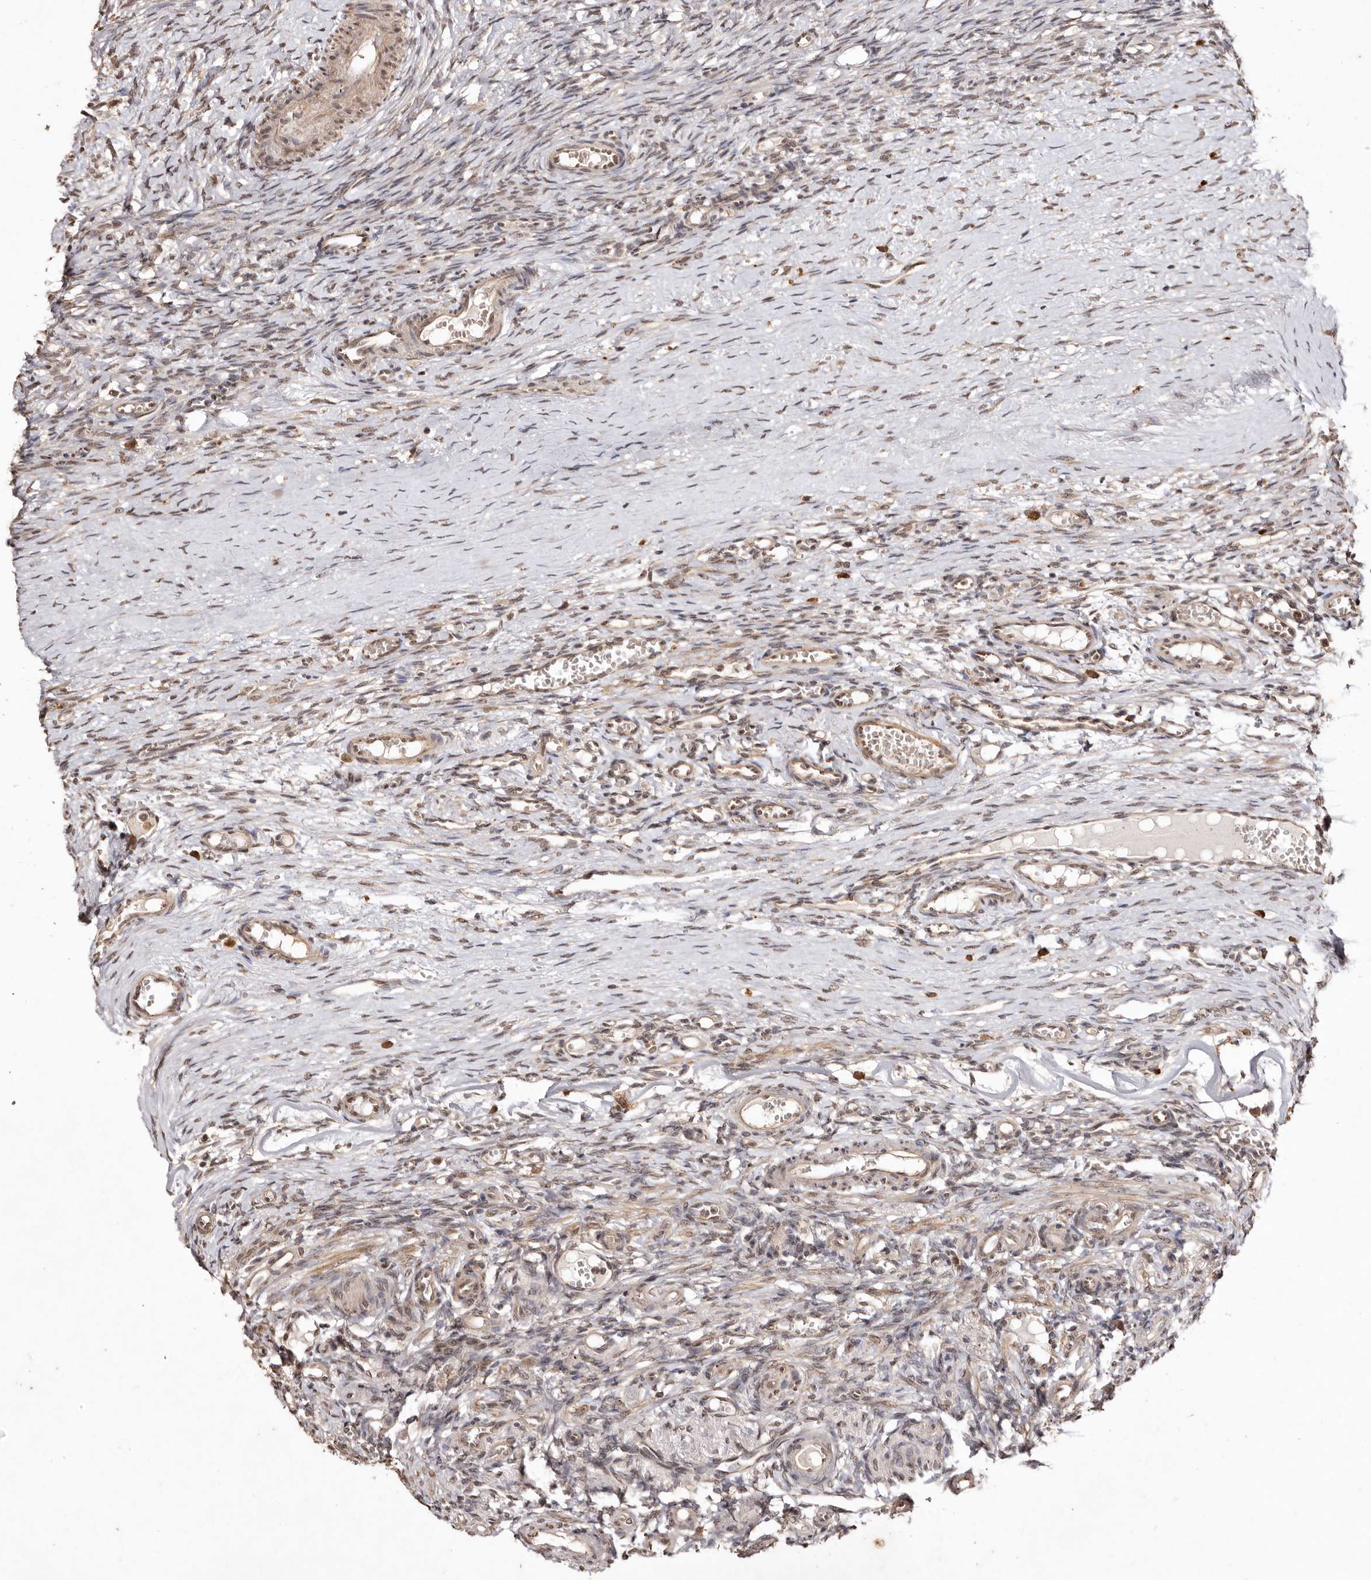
{"staining": {"intensity": "weak", "quantity": "<25%", "location": "nuclear"}, "tissue": "ovary", "cell_type": "Ovarian stroma cells", "image_type": "normal", "snomed": [{"axis": "morphology", "description": "Adenocarcinoma, NOS"}, {"axis": "topography", "description": "Endometrium"}], "caption": "Benign ovary was stained to show a protein in brown. There is no significant positivity in ovarian stroma cells.", "gene": "NOTCH1", "patient": {"sex": "female", "age": 32}}